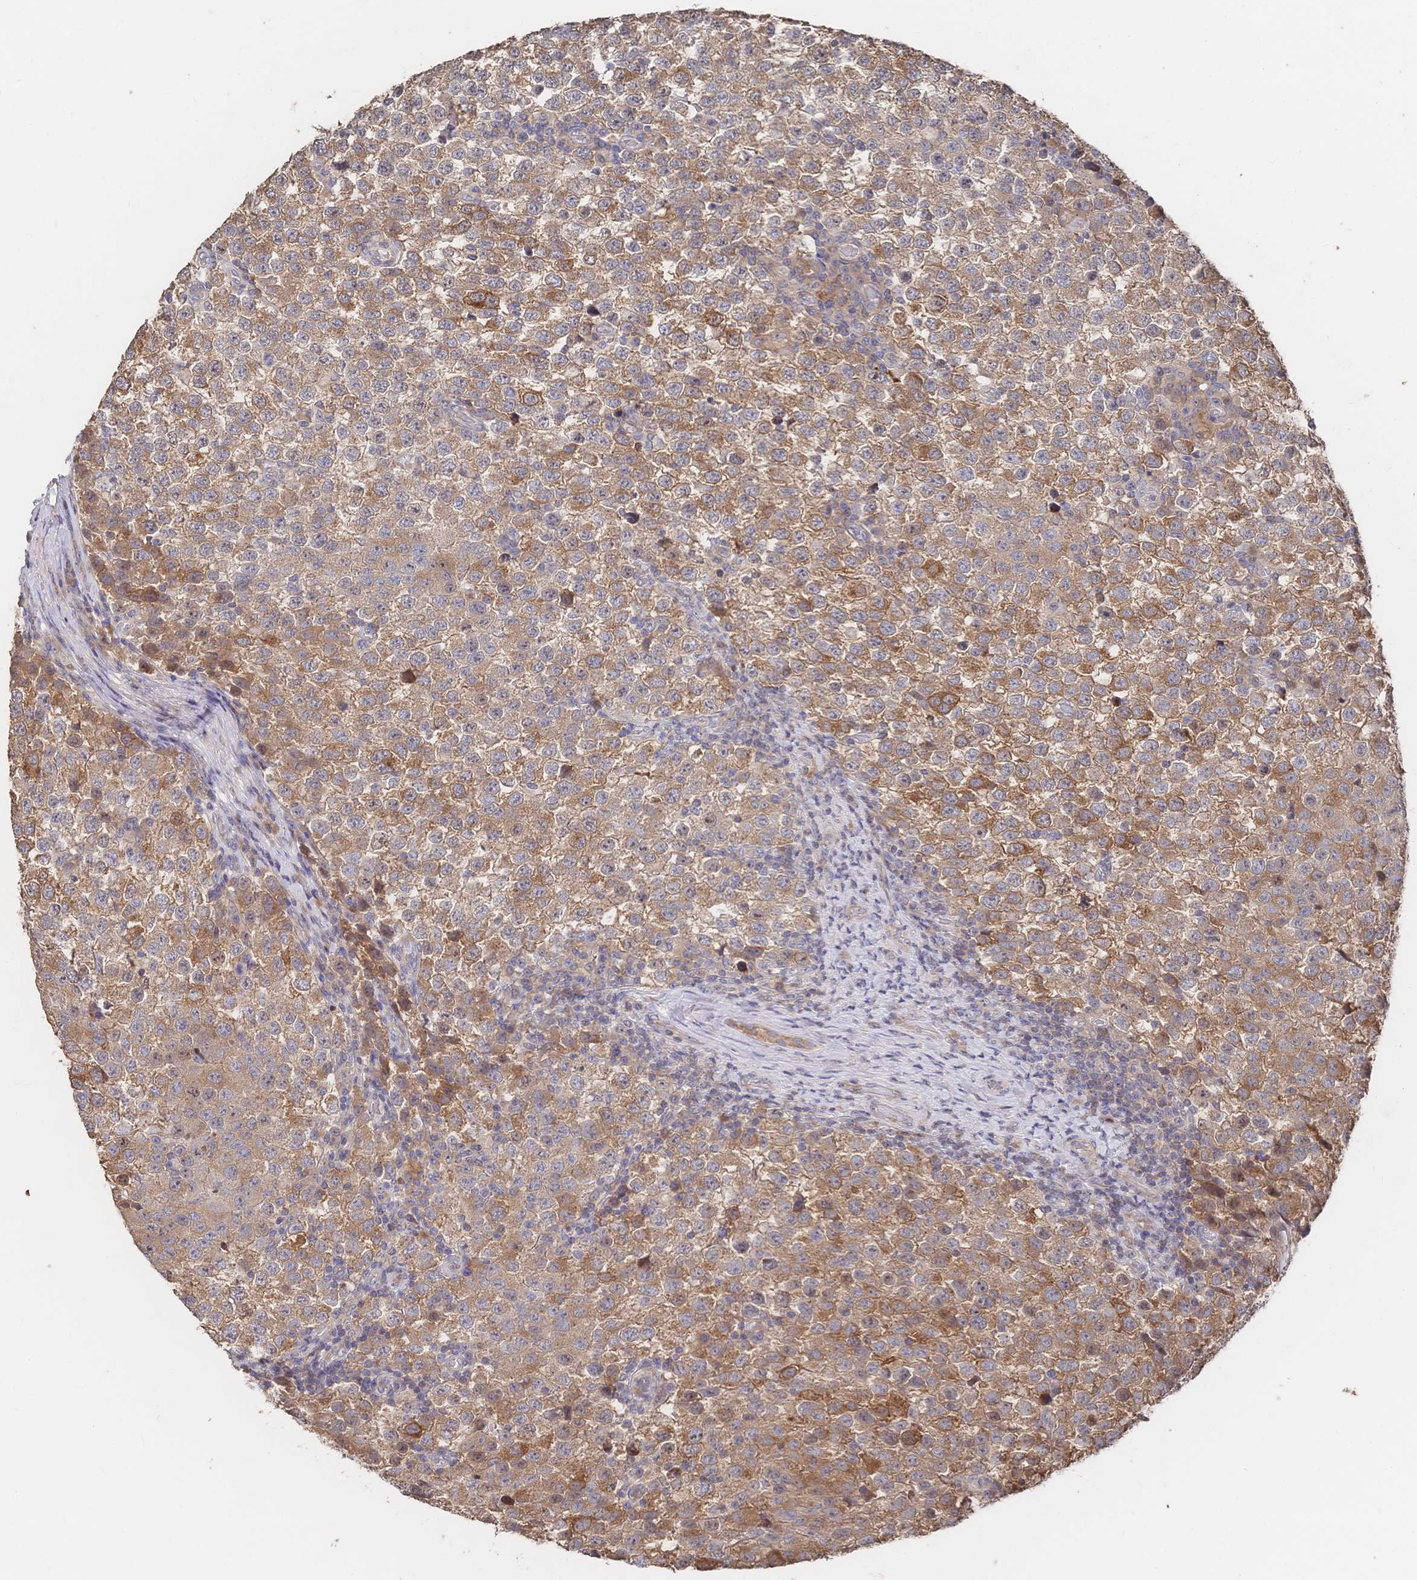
{"staining": {"intensity": "moderate", "quantity": ">75%", "location": "cytoplasmic/membranous"}, "tissue": "testis cancer", "cell_type": "Tumor cells", "image_type": "cancer", "snomed": [{"axis": "morphology", "description": "Seminoma, NOS"}, {"axis": "topography", "description": "Testis"}], "caption": "High-power microscopy captured an immunohistochemistry (IHC) image of testis cancer (seminoma), revealing moderate cytoplasmic/membranous staining in about >75% of tumor cells.", "gene": "DNAJA4", "patient": {"sex": "male", "age": 34}}